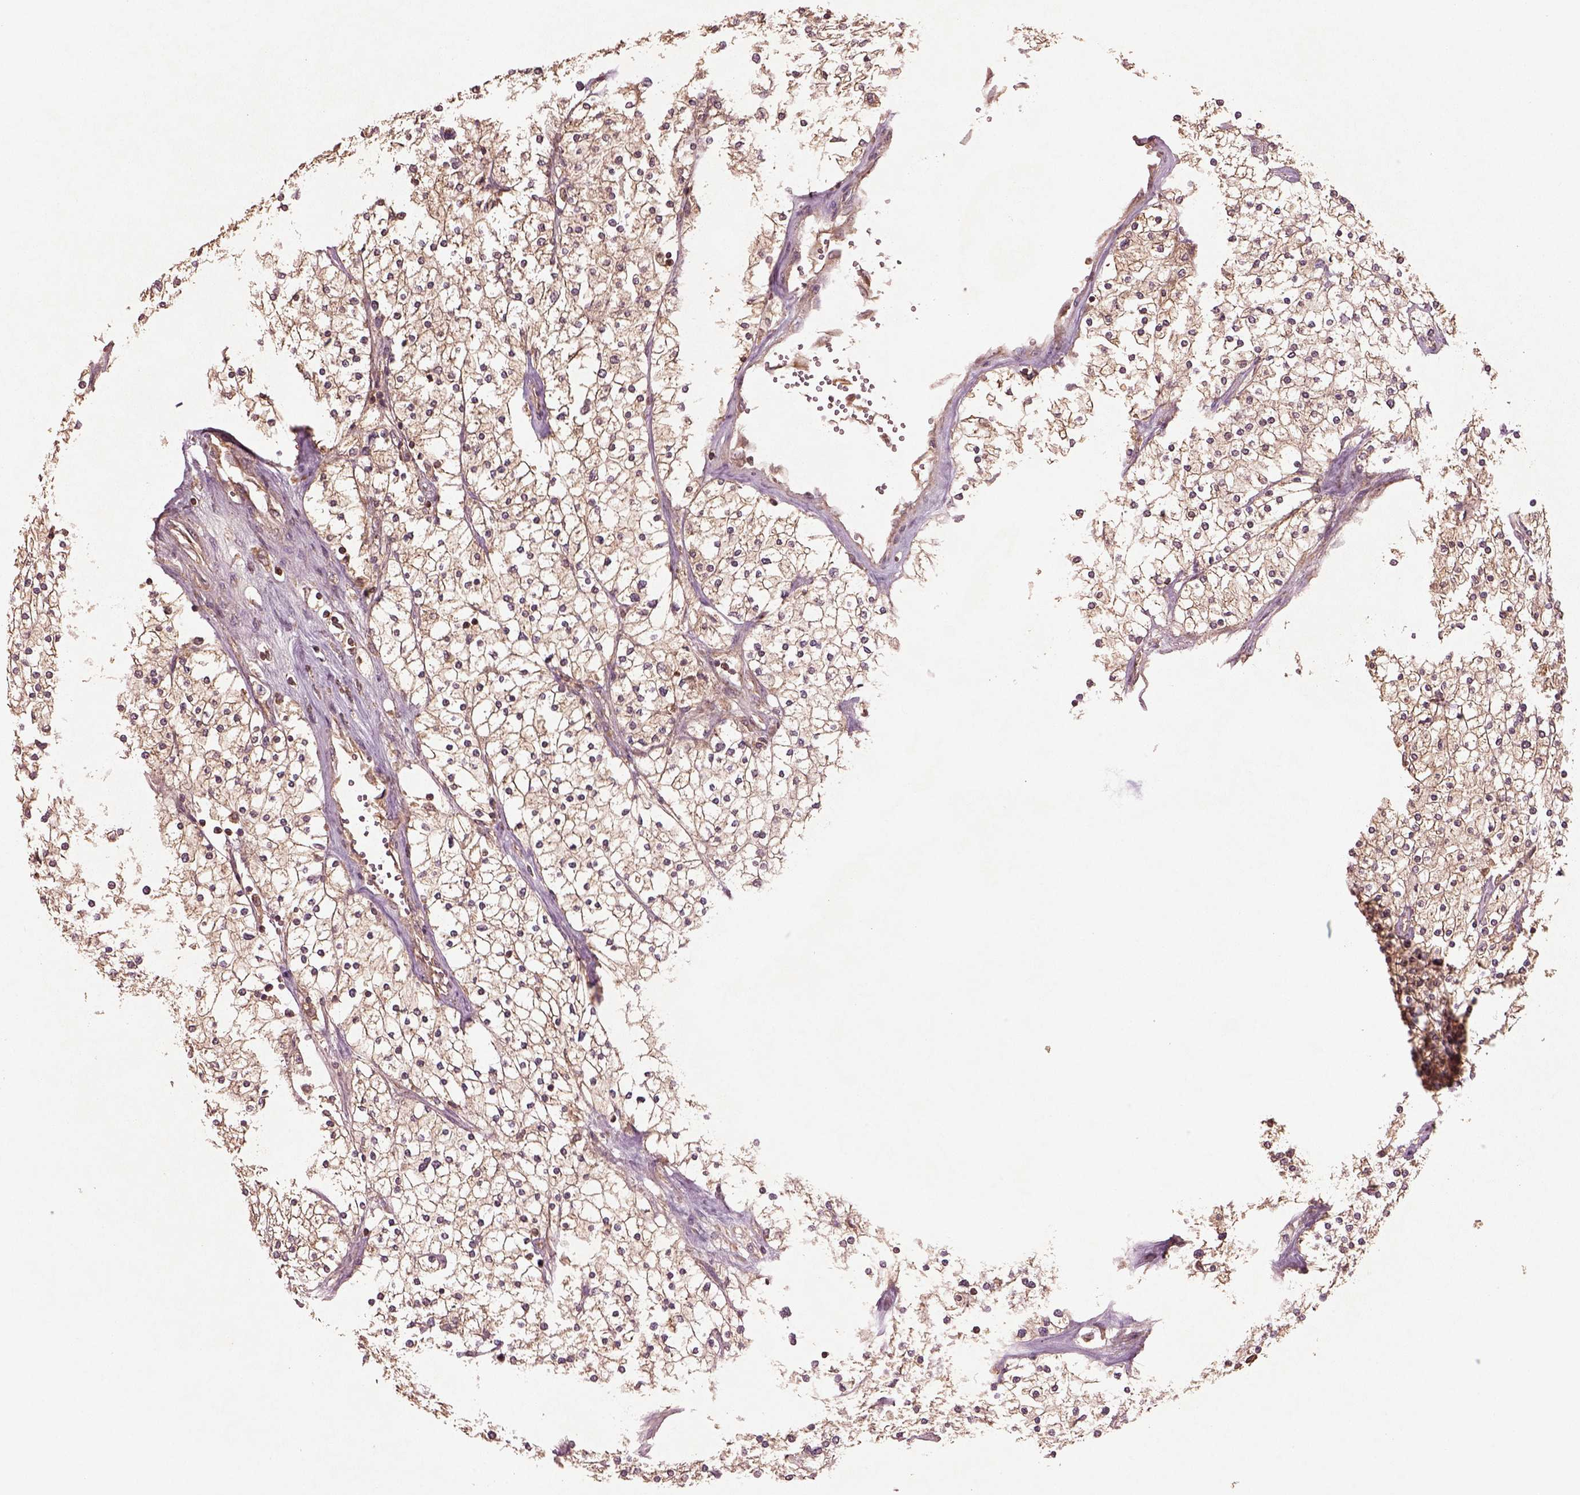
{"staining": {"intensity": "weak", "quantity": ">75%", "location": "cytoplasmic/membranous"}, "tissue": "renal cancer", "cell_type": "Tumor cells", "image_type": "cancer", "snomed": [{"axis": "morphology", "description": "Adenocarcinoma, NOS"}, {"axis": "topography", "description": "Kidney"}], "caption": "An image showing weak cytoplasmic/membranous positivity in about >75% of tumor cells in adenocarcinoma (renal), as visualized by brown immunohistochemical staining.", "gene": "TRADD", "patient": {"sex": "male", "age": 80}}